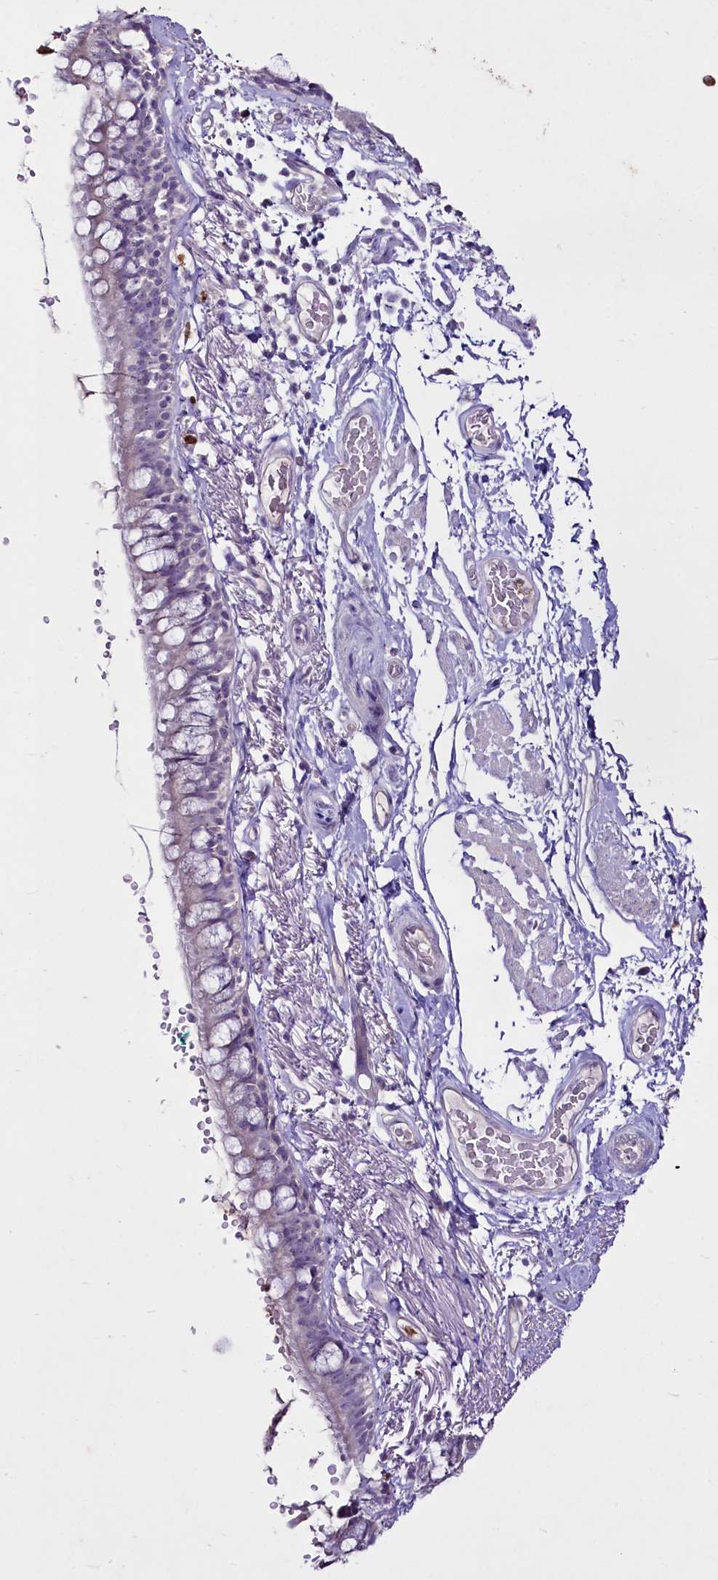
{"staining": {"intensity": "negative", "quantity": "none", "location": "none"}, "tissue": "bronchus", "cell_type": "Respiratory epithelial cells", "image_type": "normal", "snomed": [{"axis": "morphology", "description": "Normal tissue, NOS"}, {"axis": "topography", "description": "Lymph node"}, {"axis": "topography", "description": "Bronchus"}], "caption": "A photomicrograph of human bronchus is negative for staining in respiratory epithelial cells. (DAB (3,3'-diaminobenzidine) IHC visualized using brightfield microscopy, high magnification).", "gene": "FAM209B", "patient": {"sex": "male", "age": 63}}